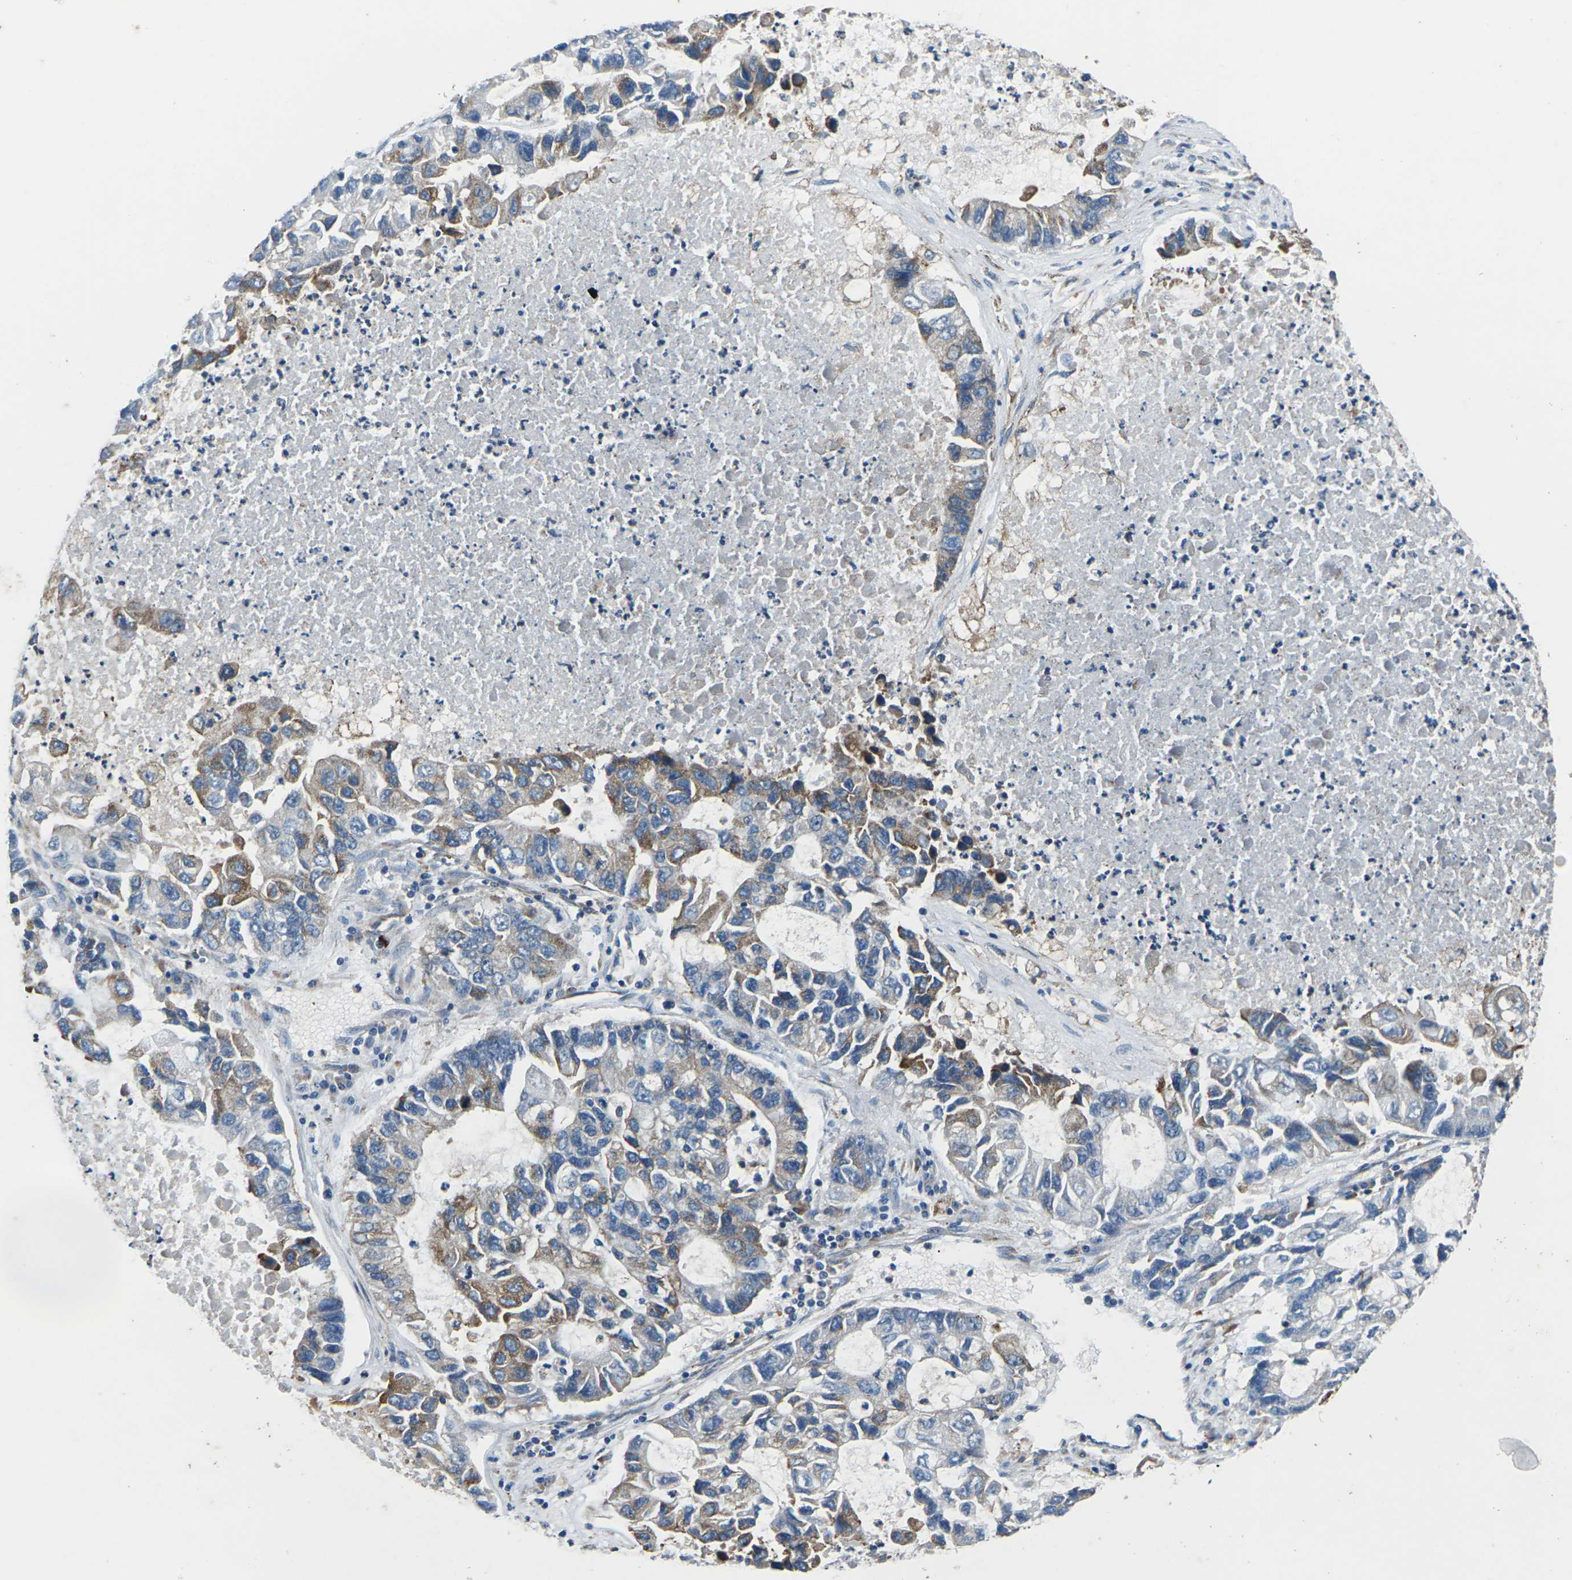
{"staining": {"intensity": "moderate", "quantity": "<25%", "location": "cytoplasmic/membranous"}, "tissue": "lung cancer", "cell_type": "Tumor cells", "image_type": "cancer", "snomed": [{"axis": "morphology", "description": "Adenocarcinoma, NOS"}, {"axis": "topography", "description": "Lung"}], "caption": "This histopathology image reveals immunohistochemistry staining of lung cancer, with low moderate cytoplasmic/membranous positivity in approximately <25% of tumor cells.", "gene": "GABRP", "patient": {"sex": "female", "age": 51}}